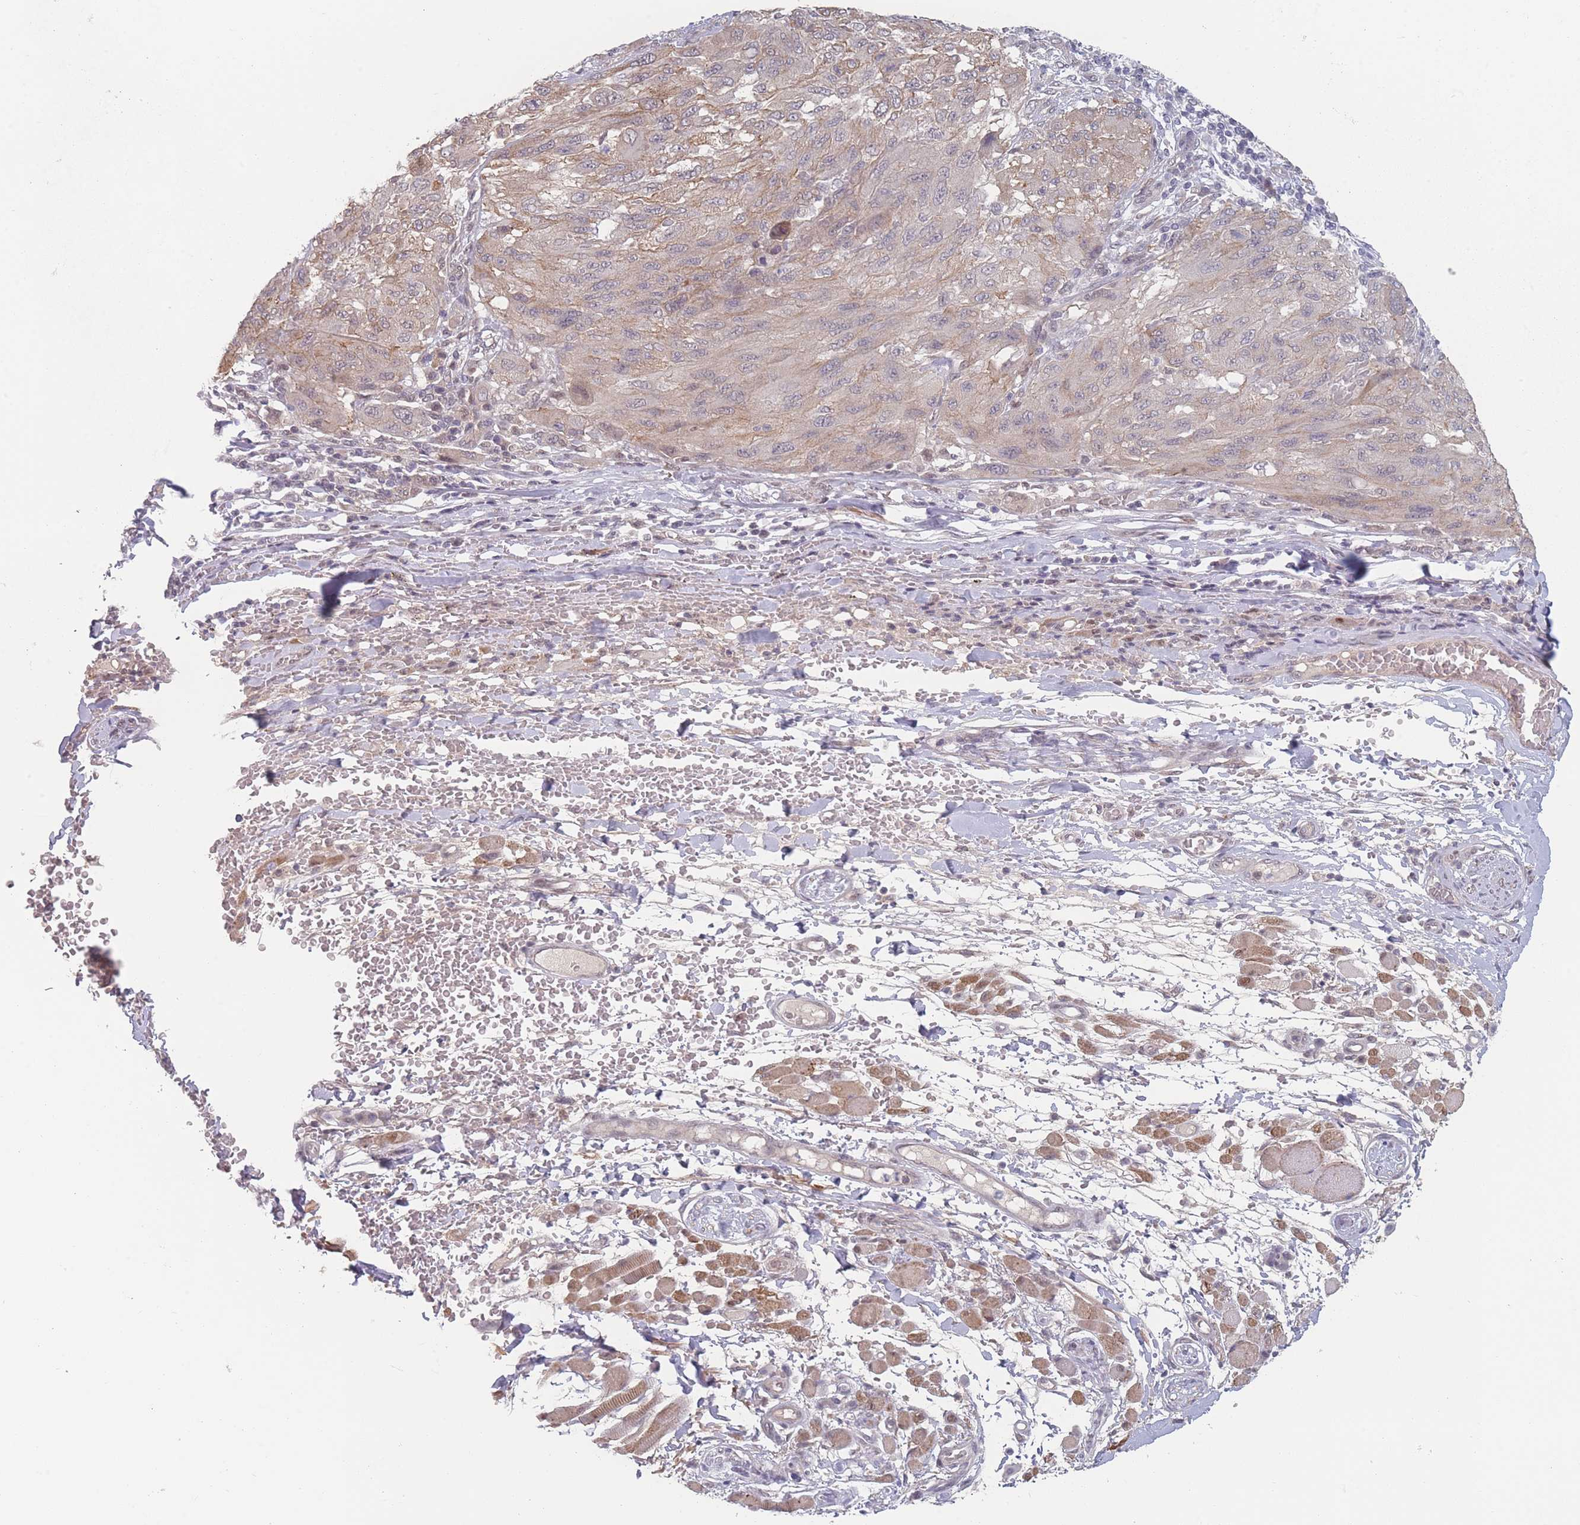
{"staining": {"intensity": "weak", "quantity": "<25%", "location": "cytoplasmic/membranous"}, "tissue": "melanoma", "cell_type": "Tumor cells", "image_type": "cancer", "snomed": [{"axis": "morphology", "description": "Malignant melanoma, NOS"}, {"axis": "topography", "description": "Skin"}], "caption": "A photomicrograph of malignant melanoma stained for a protein displays no brown staining in tumor cells.", "gene": "ANKRD10", "patient": {"sex": "female", "age": 91}}